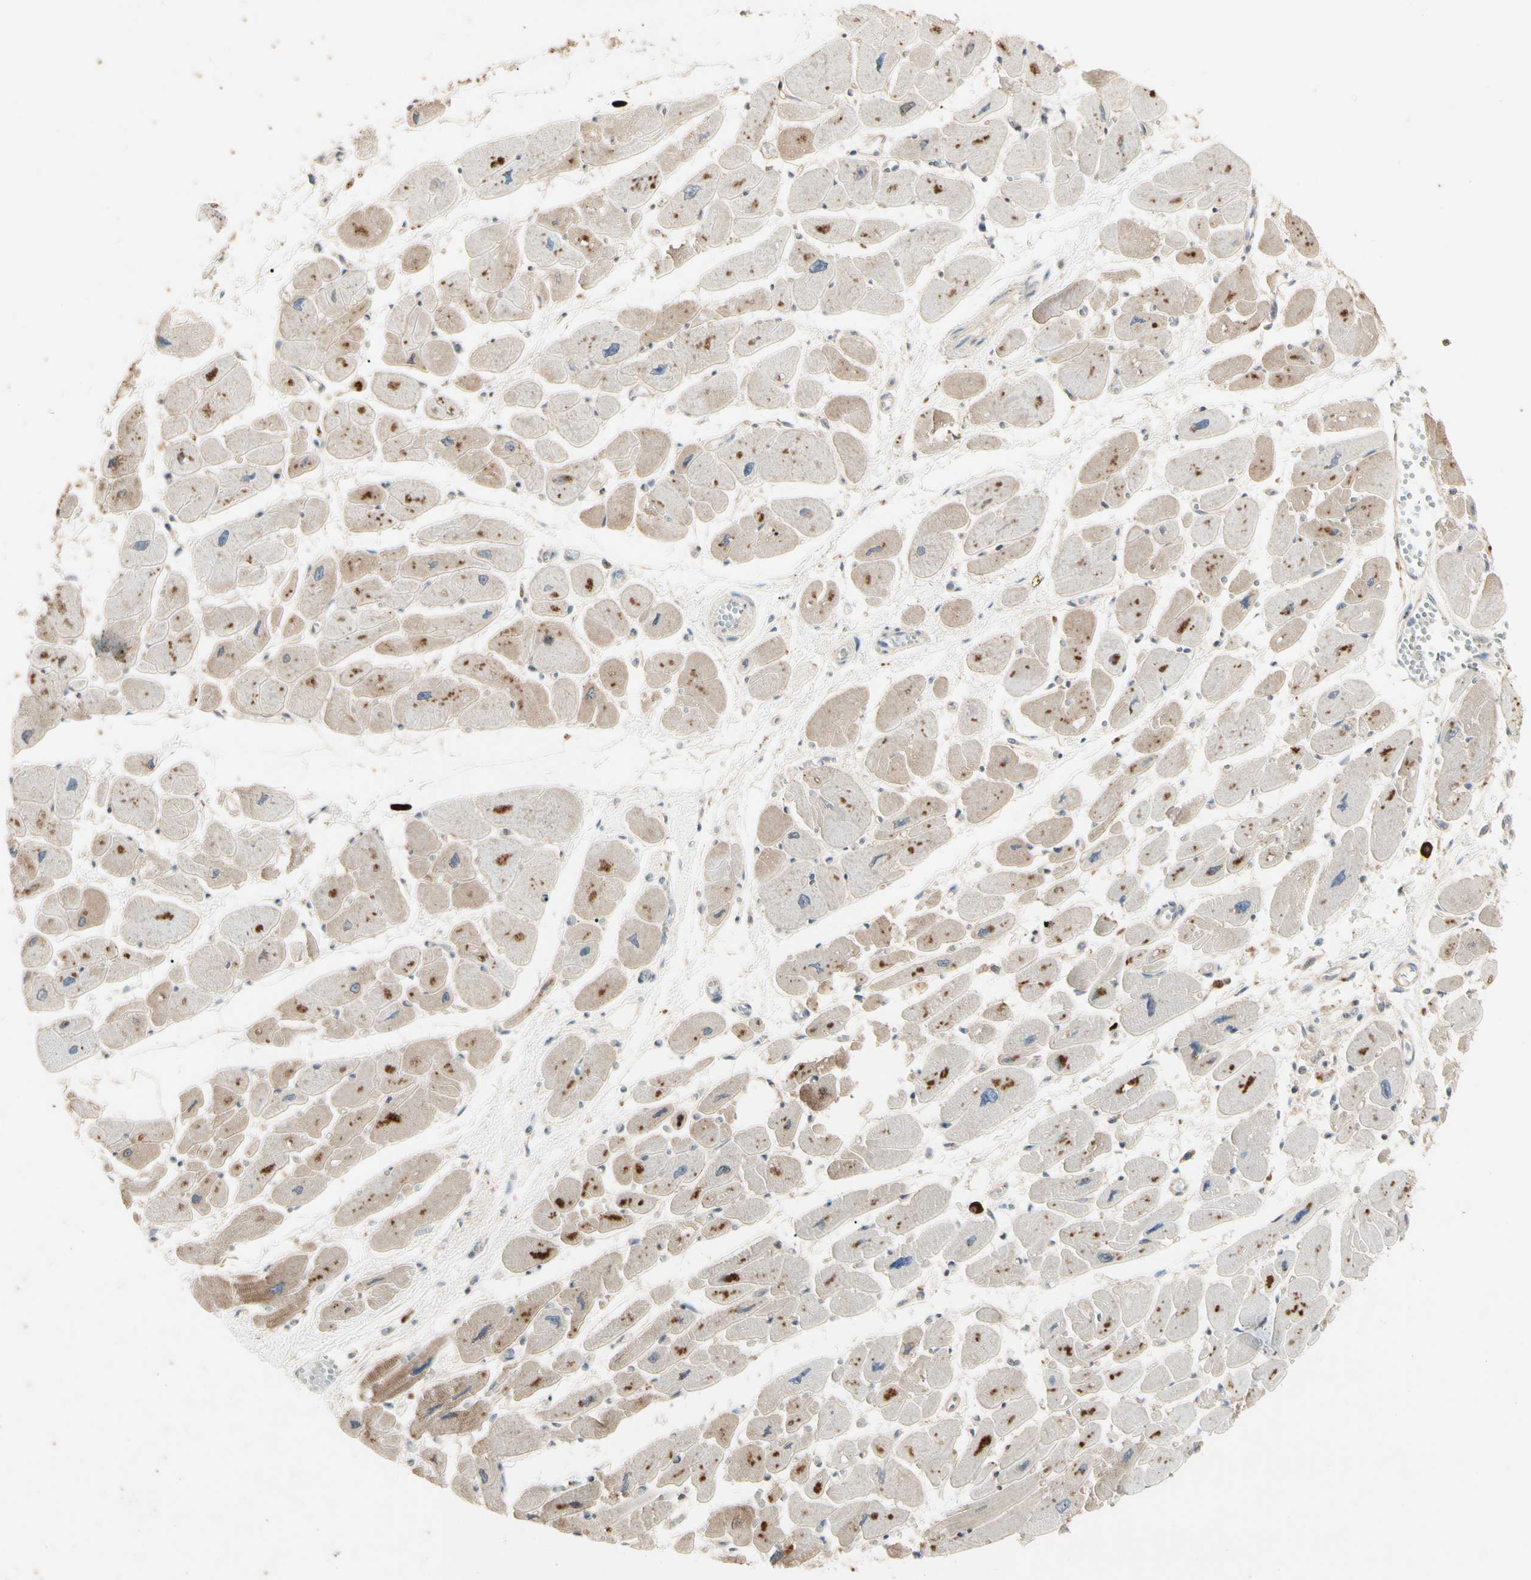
{"staining": {"intensity": "moderate", "quantity": ">75%", "location": "cytoplasmic/membranous"}, "tissue": "heart muscle", "cell_type": "Cardiomyocytes", "image_type": "normal", "snomed": [{"axis": "morphology", "description": "Normal tissue, NOS"}, {"axis": "topography", "description": "Heart"}], "caption": "High-power microscopy captured an immunohistochemistry histopathology image of normal heart muscle, revealing moderate cytoplasmic/membranous expression in about >75% of cardiomyocytes. Immunohistochemistry stains the protein of interest in brown and the nuclei are stained blue.", "gene": "ATG4C", "patient": {"sex": "female", "age": 54}}